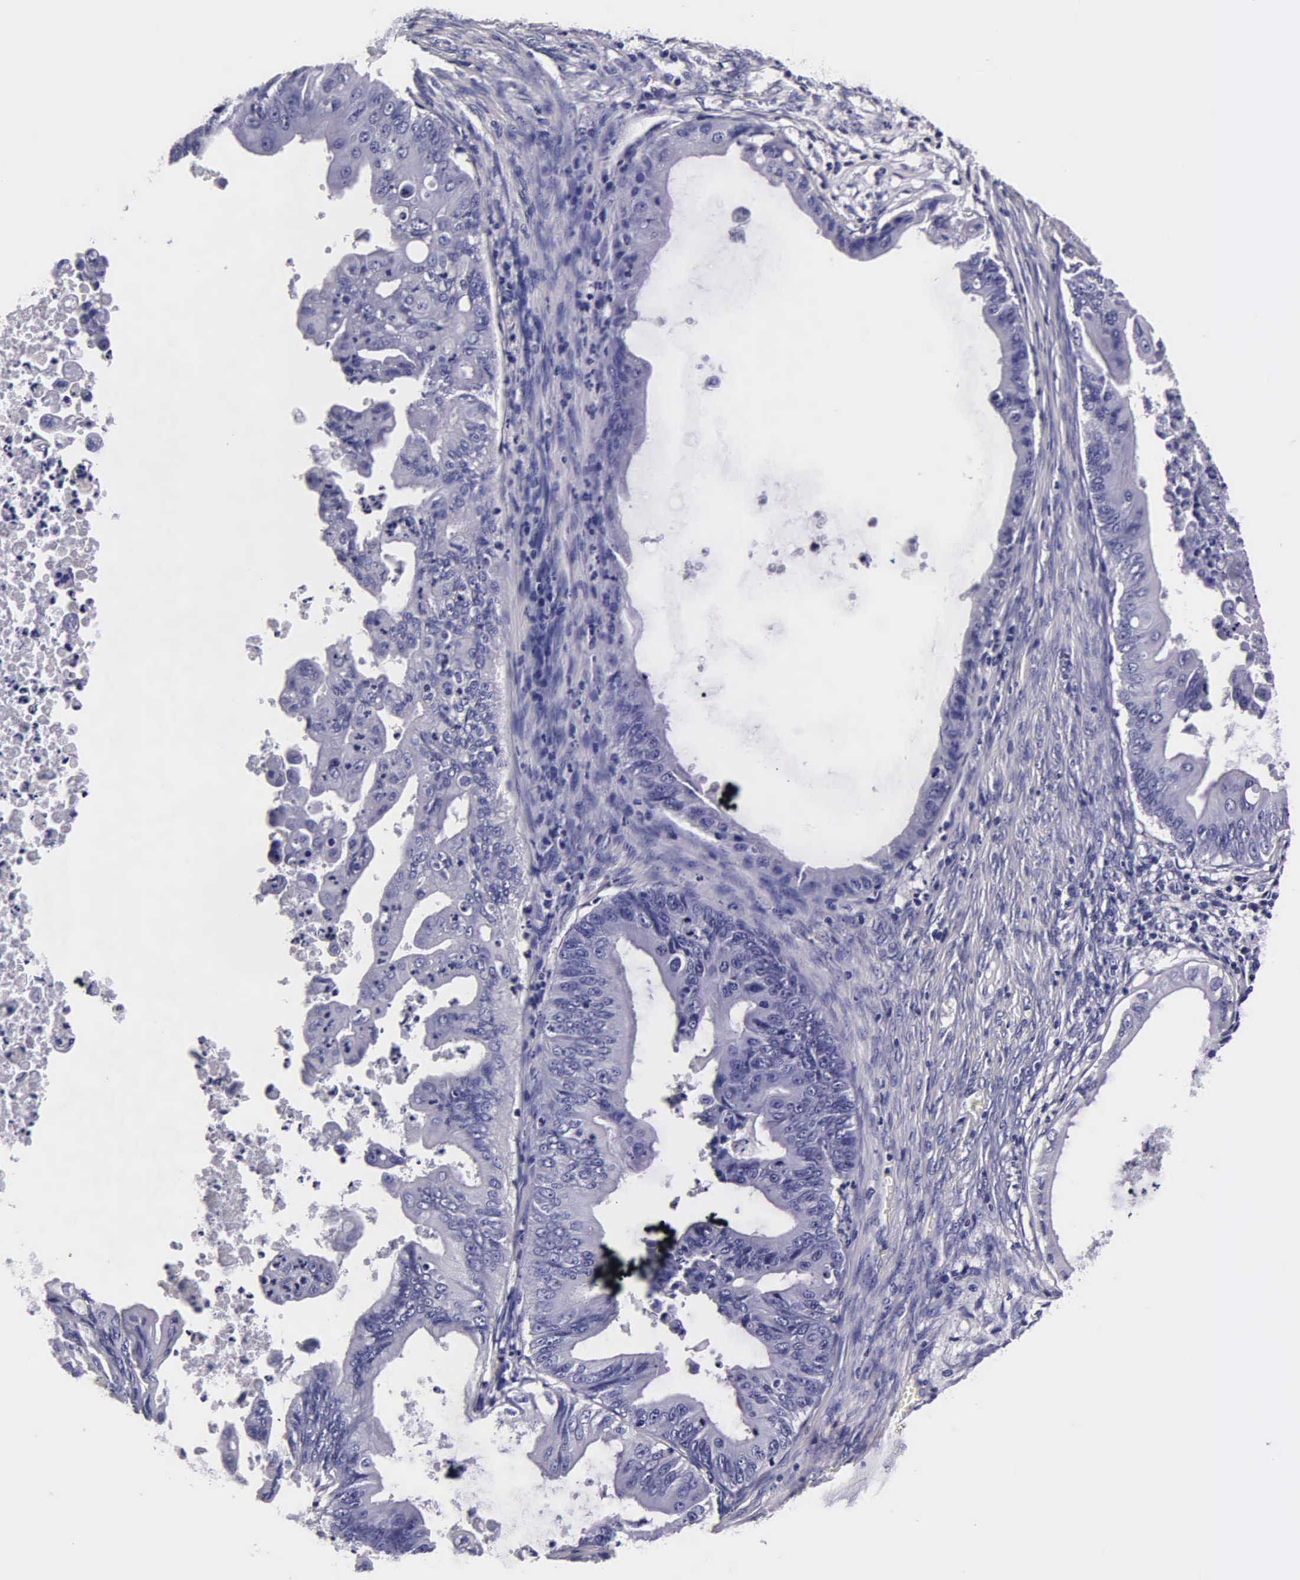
{"staining": {"intensity": "negative", "quantity": "none", "location": "none"}, "tissue": "ovarian cancer", "cell_type": "Tumor cells", "image_type": "cancer", "snomed": [{"axis": "morphology", "description": "Cystadenocarcinoma, mucinous, NOS"}, {"axis": "topography", "description": "Ovary"}], "caption": "Tumor cells are negative for protein expression in human ovarian cancer.", "gene": "IAPP", "patient": {"sex": "female", "age": 37}}